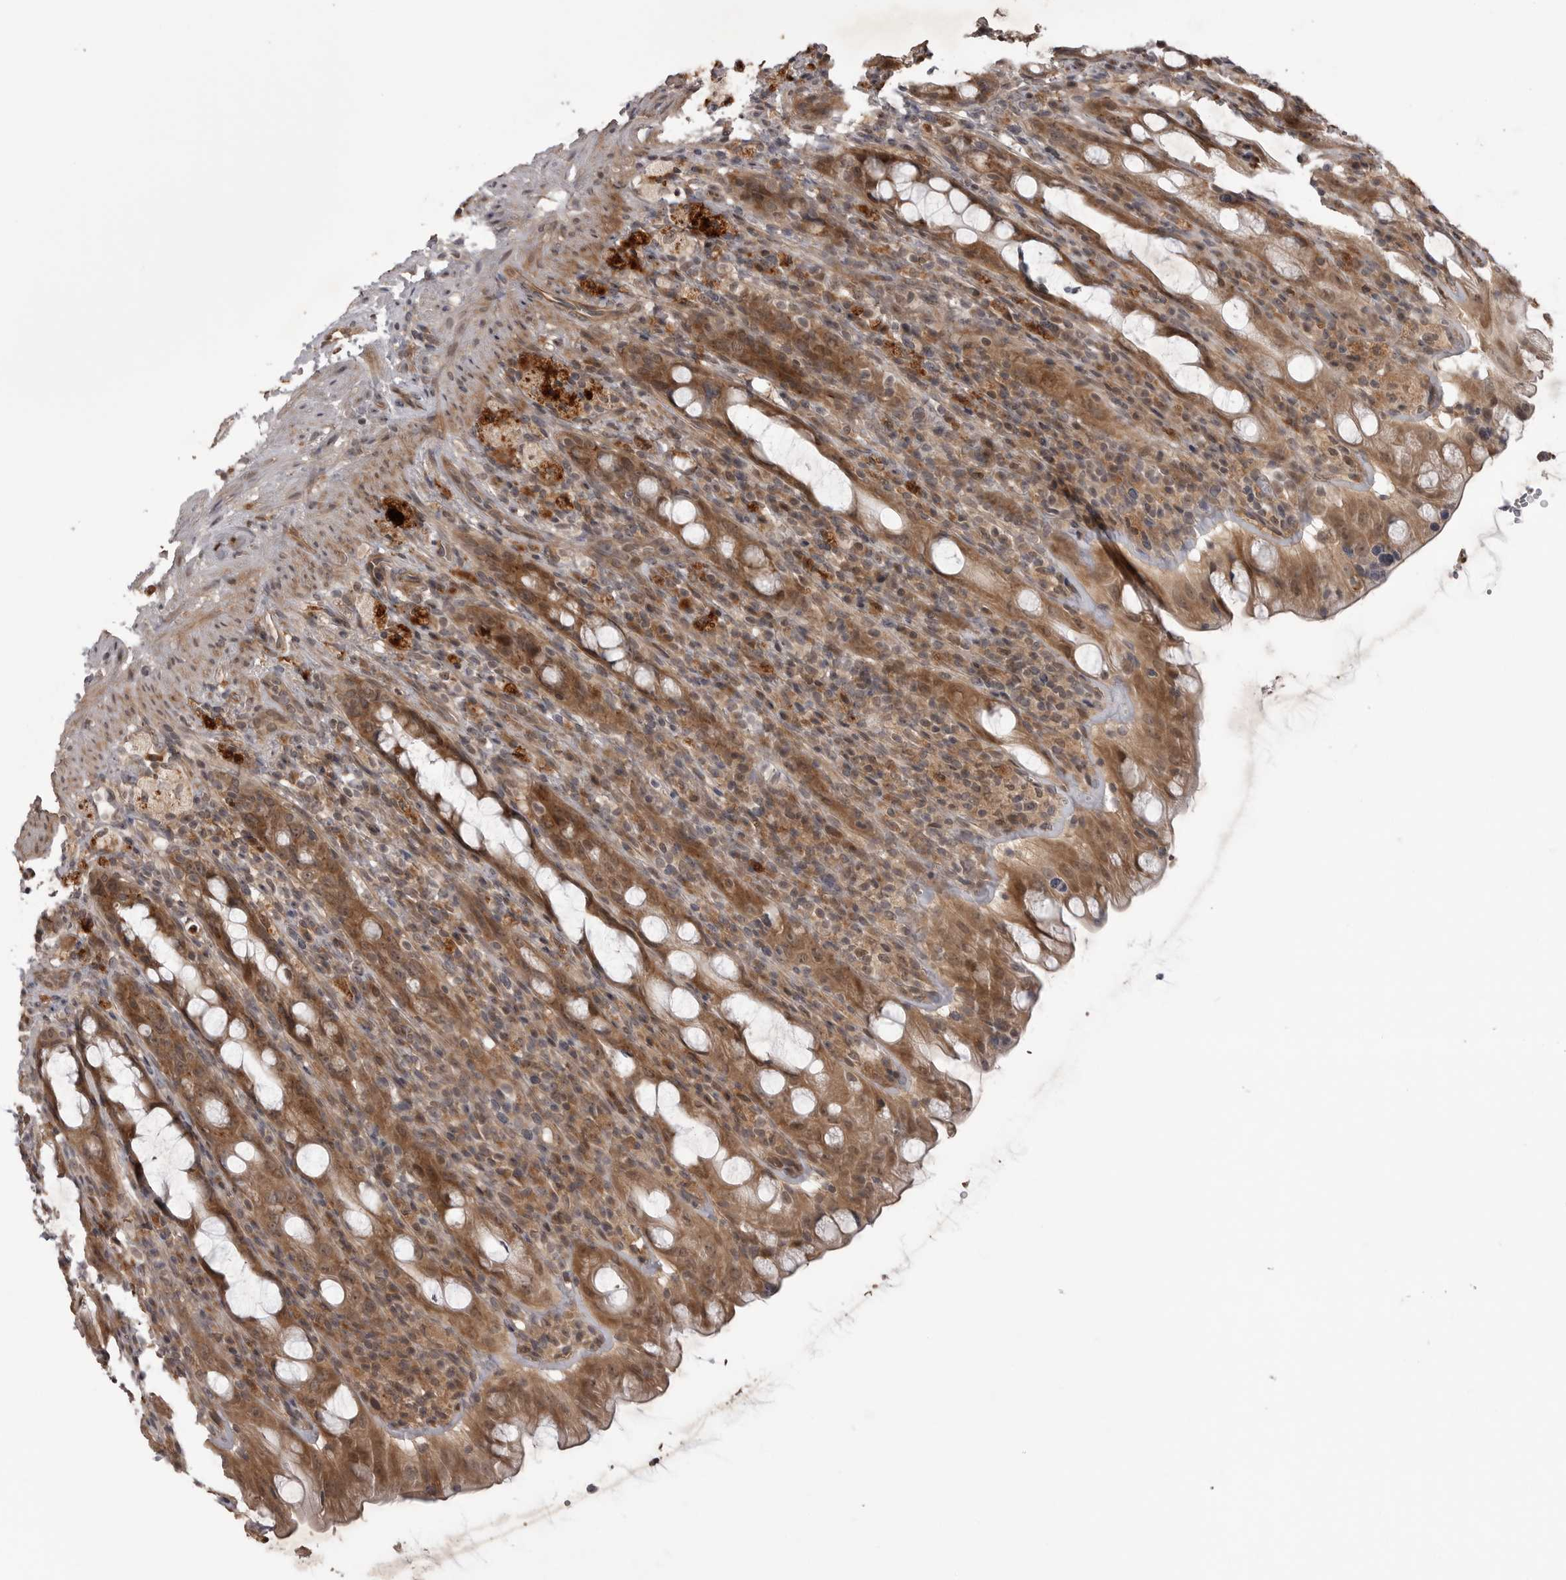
{"staining": {"intensity": "moderate", "quantity": ">75%", "location": "cytoplasmic/membranous,nuclear"}, "tissue": "rectum", "cell_type": "Glandular cells", "image_type": "normal", "snomed": [{"axis": "morphology", "description": "Normal tissue, NOS"}, {"axis": "topography", "description": "Rectum"}], "caption": "Immunohistochemical staining of benign rectum reveals medium levels of moderate cytoplasmic/membranous,nuclear positivity in about >75% of glandular cells. The staining is performed using DAB (3,3'-diaminobenzidine) brown chromogen to label protein expression. The nuclei are counter-stained blue using hematoxylin.", "gene": "AKAP7", "patient": {"sex": "male", "age": 44}}